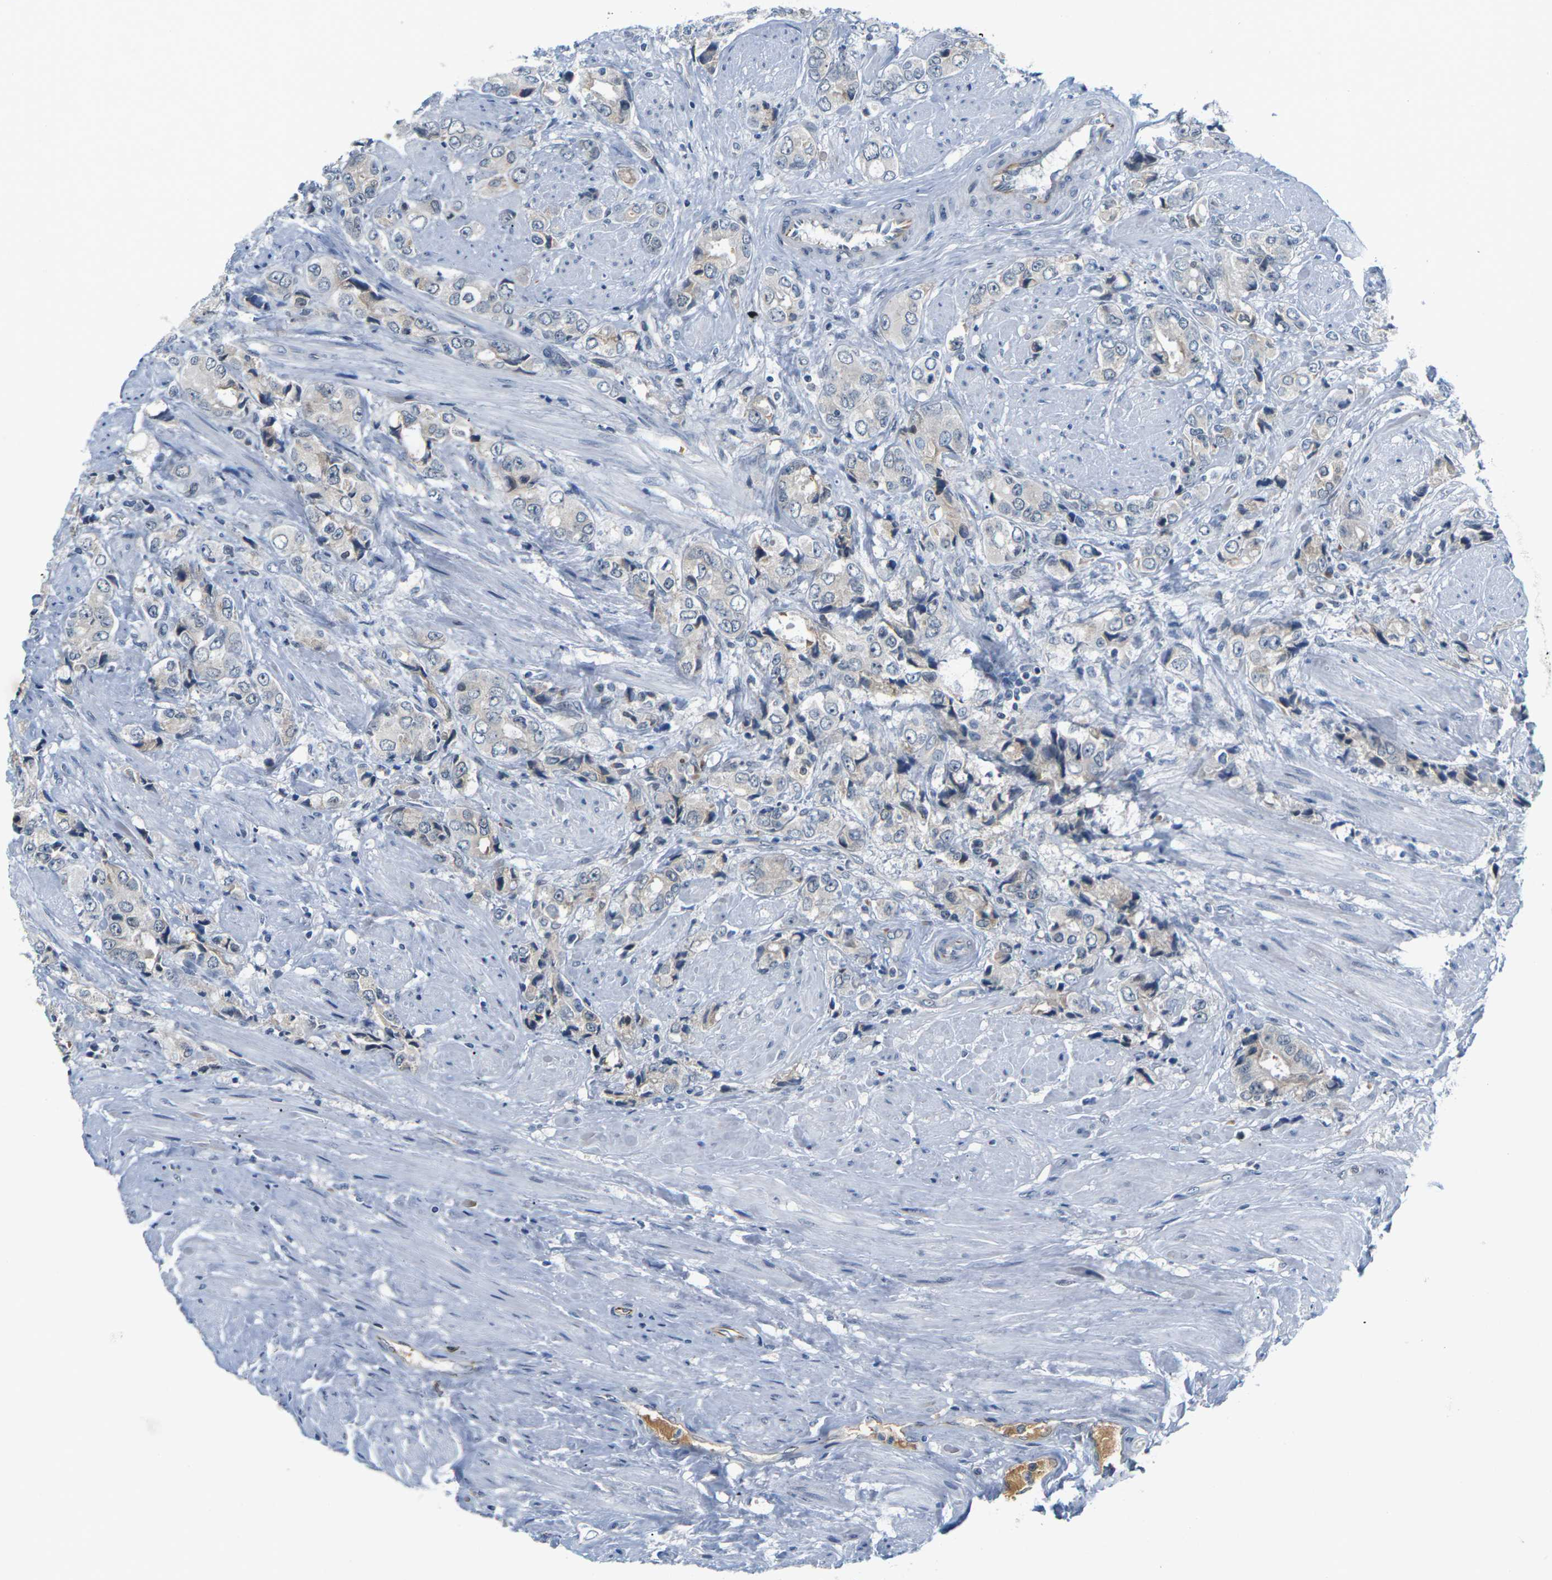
{"staining": {"intensity": "negative", "quantity": "none", "location": "none"}, "tissue": "prostate cancer", "cell_type": "Tumor cells", "image_type": "cancer", "snomed": [{"axis": "morphology", "description": "Adenocarcinoma, High grade"}, {"axis": "topography", "description": "Prostate"}], "caption": "Immunohistochemistry (IHC) micrograph of prostate cancer stained for a protein (brown), which exhibits no positivity in tumor cells.", "gene": "PKP2", "patient": {"sex": "male", "age": 61}}